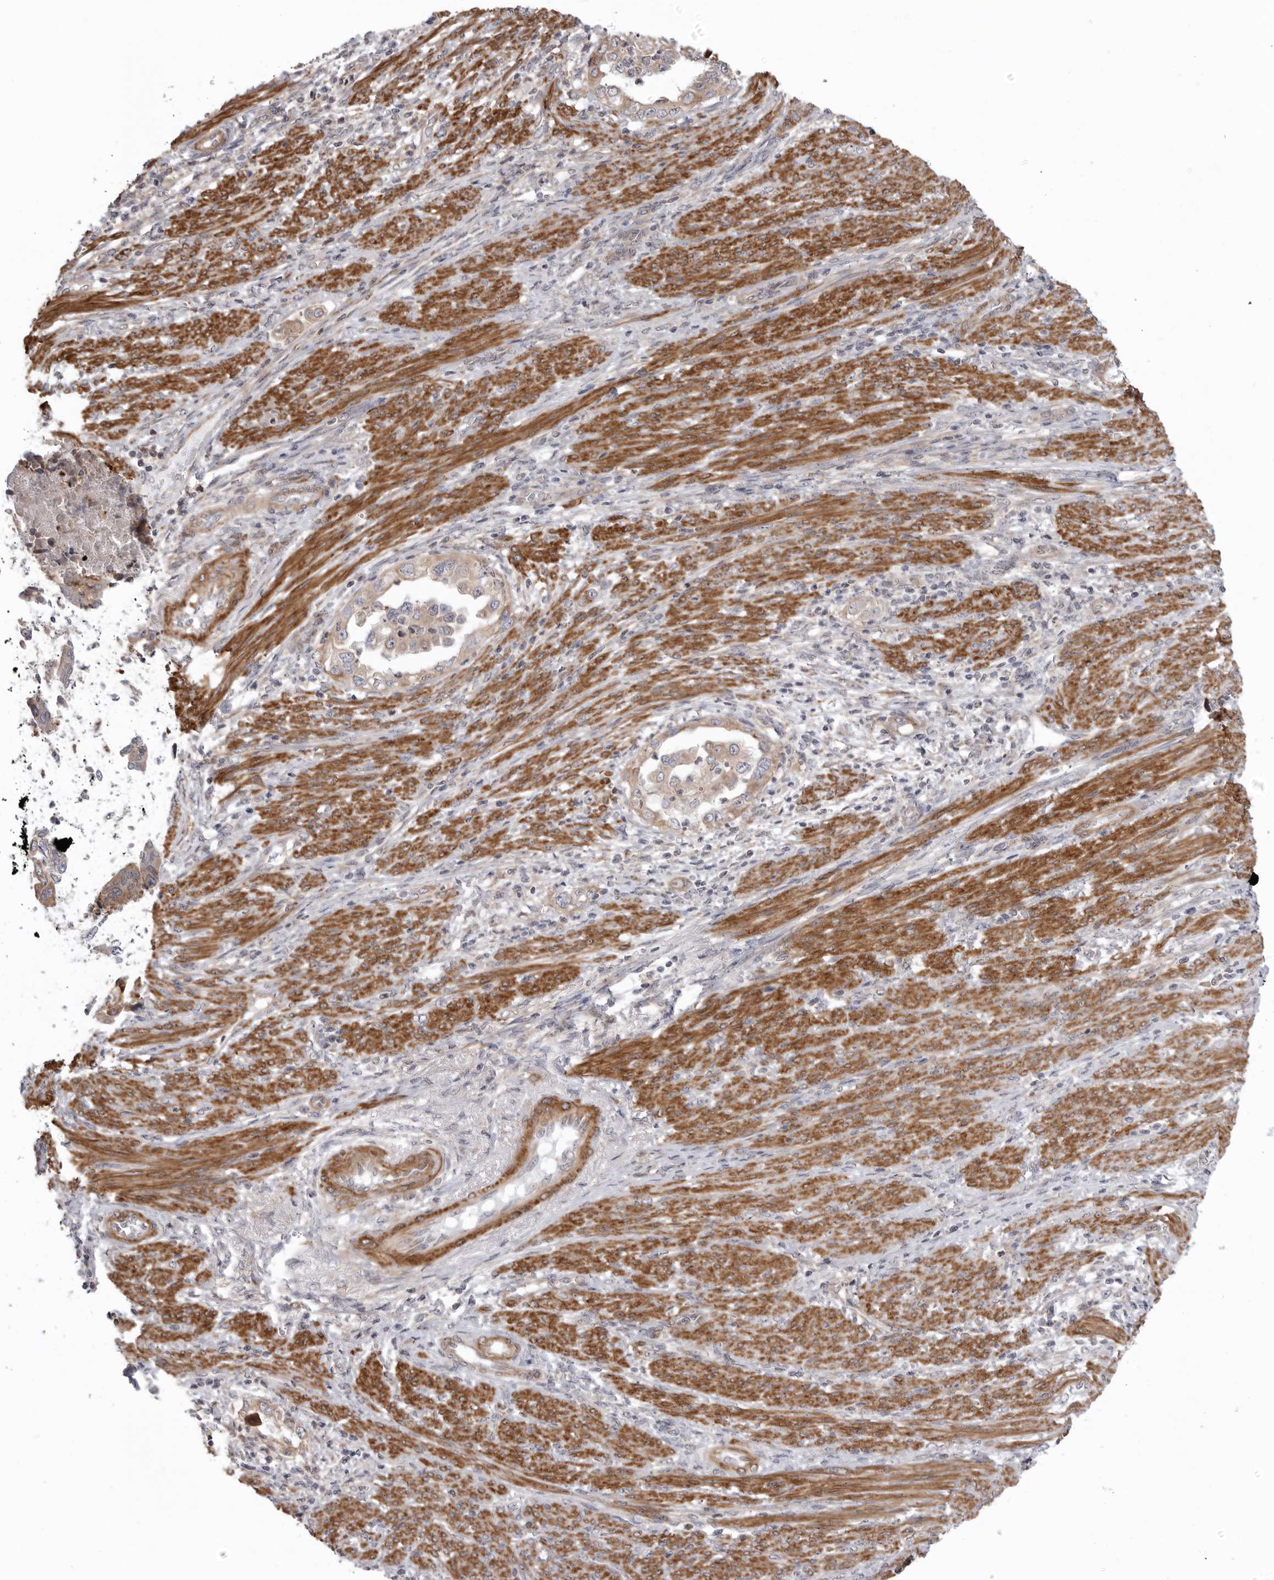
{"staining": {"intensity": "weak", "quantity": ">75%", "location": "cytoplasmic/membranous"}, "tissue": "endometrial cancer", "cell_type": "Tumor cells", "image_type": "cancer", "snomed": [{"axis": "morphology", "description": "Adenocarcinoma, NOS"}, {"axis": "topography", "description": "Endometrium"}], "caption": "Human endometrial cancer (adenocarcinoma) stained with a protein marker demonstrates weak staining in tumor cells.", "gene": "SCP2", "patient": {"sex": "female", "age": 85}}